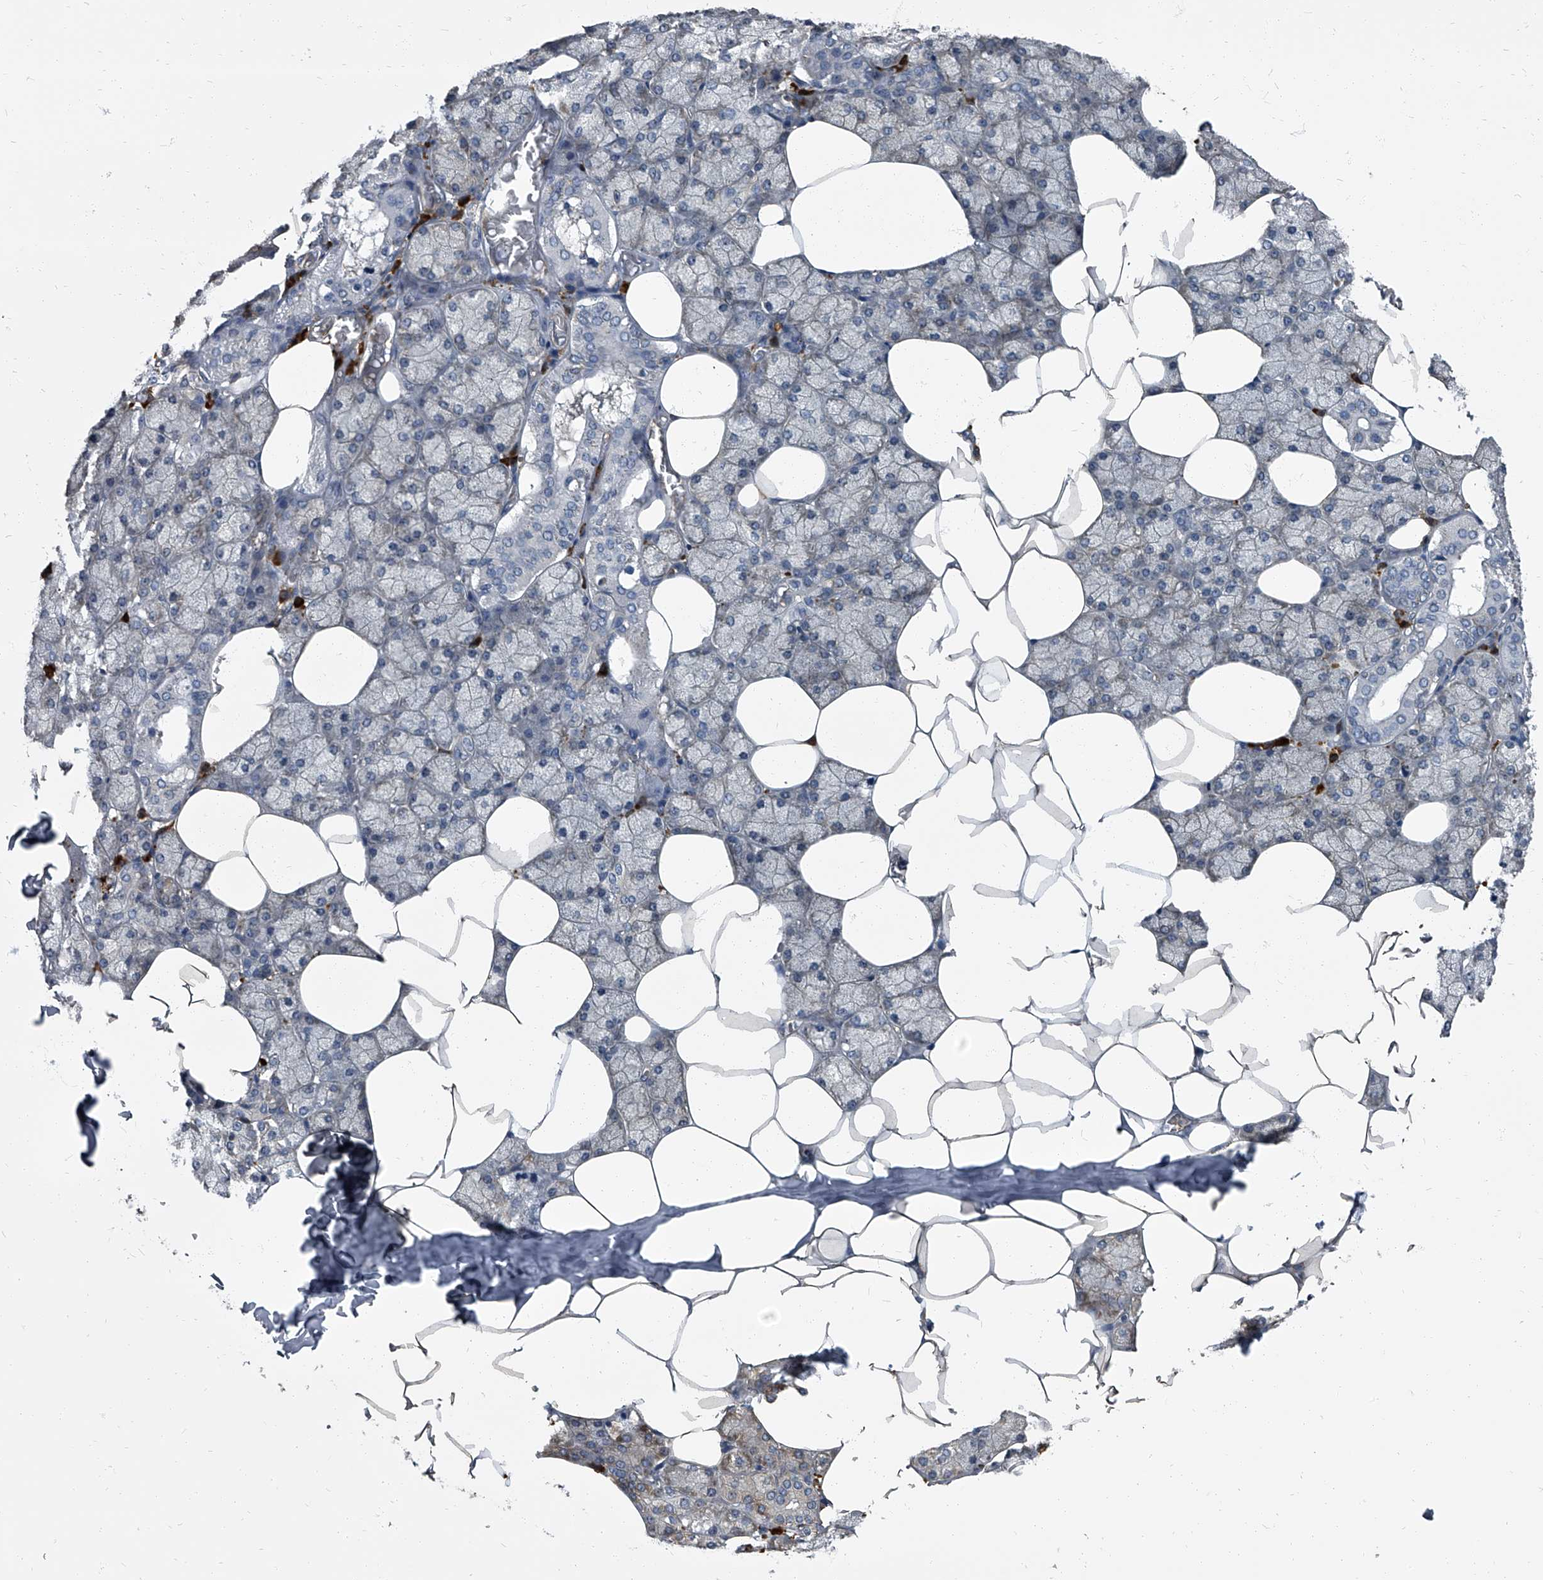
{"staining": {"intensity": "strong", "quantity": "<25%", "location": "cytoplasmic/membranous"}, "tissue": "salivary gland", "cell_type": "Glandular cells", "image_type": "normal", "snomed": [{"axis": "morphology", "description": "Normal tissue, NOS"}, {"axis": "topography", "description": "Salivary gland"}], "caption": "Glandular cells show medium levels of strong cytoplasmic/membranous staining in about <25% of cells in unremarkable salivary gland.", "gene": "CDV3", "patient": {"sex": "male", "age": 62}}